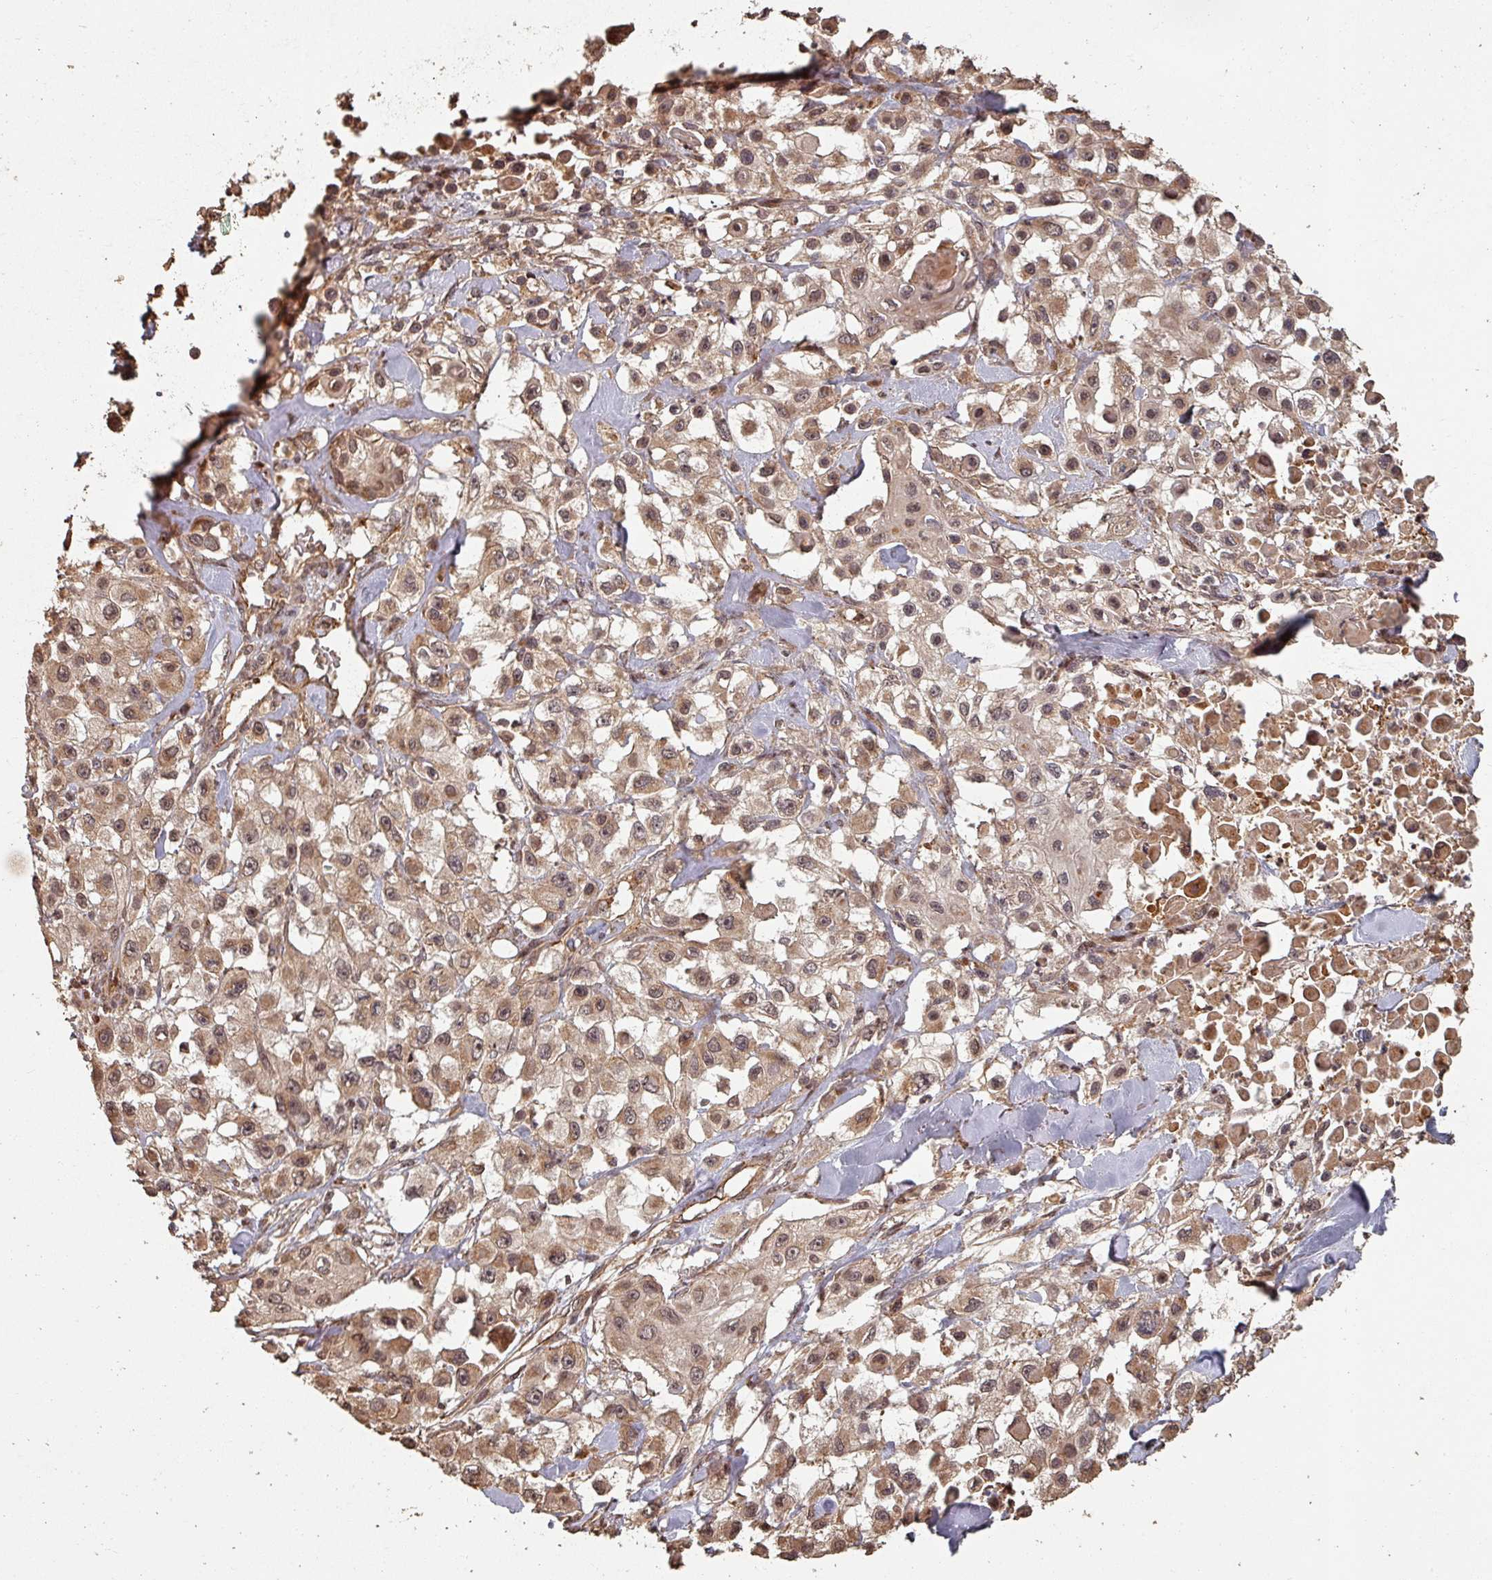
{"staining": {"intensity": "moderate", "quantity": ">75%", "location": "cytoplasmic/membranous,nuclear"}, "tissue": "skin cancer", "cell_type": "Tumor cells", "image_type": "cancer", "snomed": [{"axis": "morphology", "description": "Squamous cell carcinoma, NOS"}, {"axis": "topography", "description": "Skin"}], "caption": "Skin cancer was stained to show a protein in brown. There is medium levels of moderate cytoplasmic/membranous and nuclear expression in about >75% of tumor cells. (DAB (3,3'-diaminobenzidine) IHC, brown staining for protein, blue staining for nuclei).", "gene": "EID1", "patient": {"sex": "male", "age": 63}}